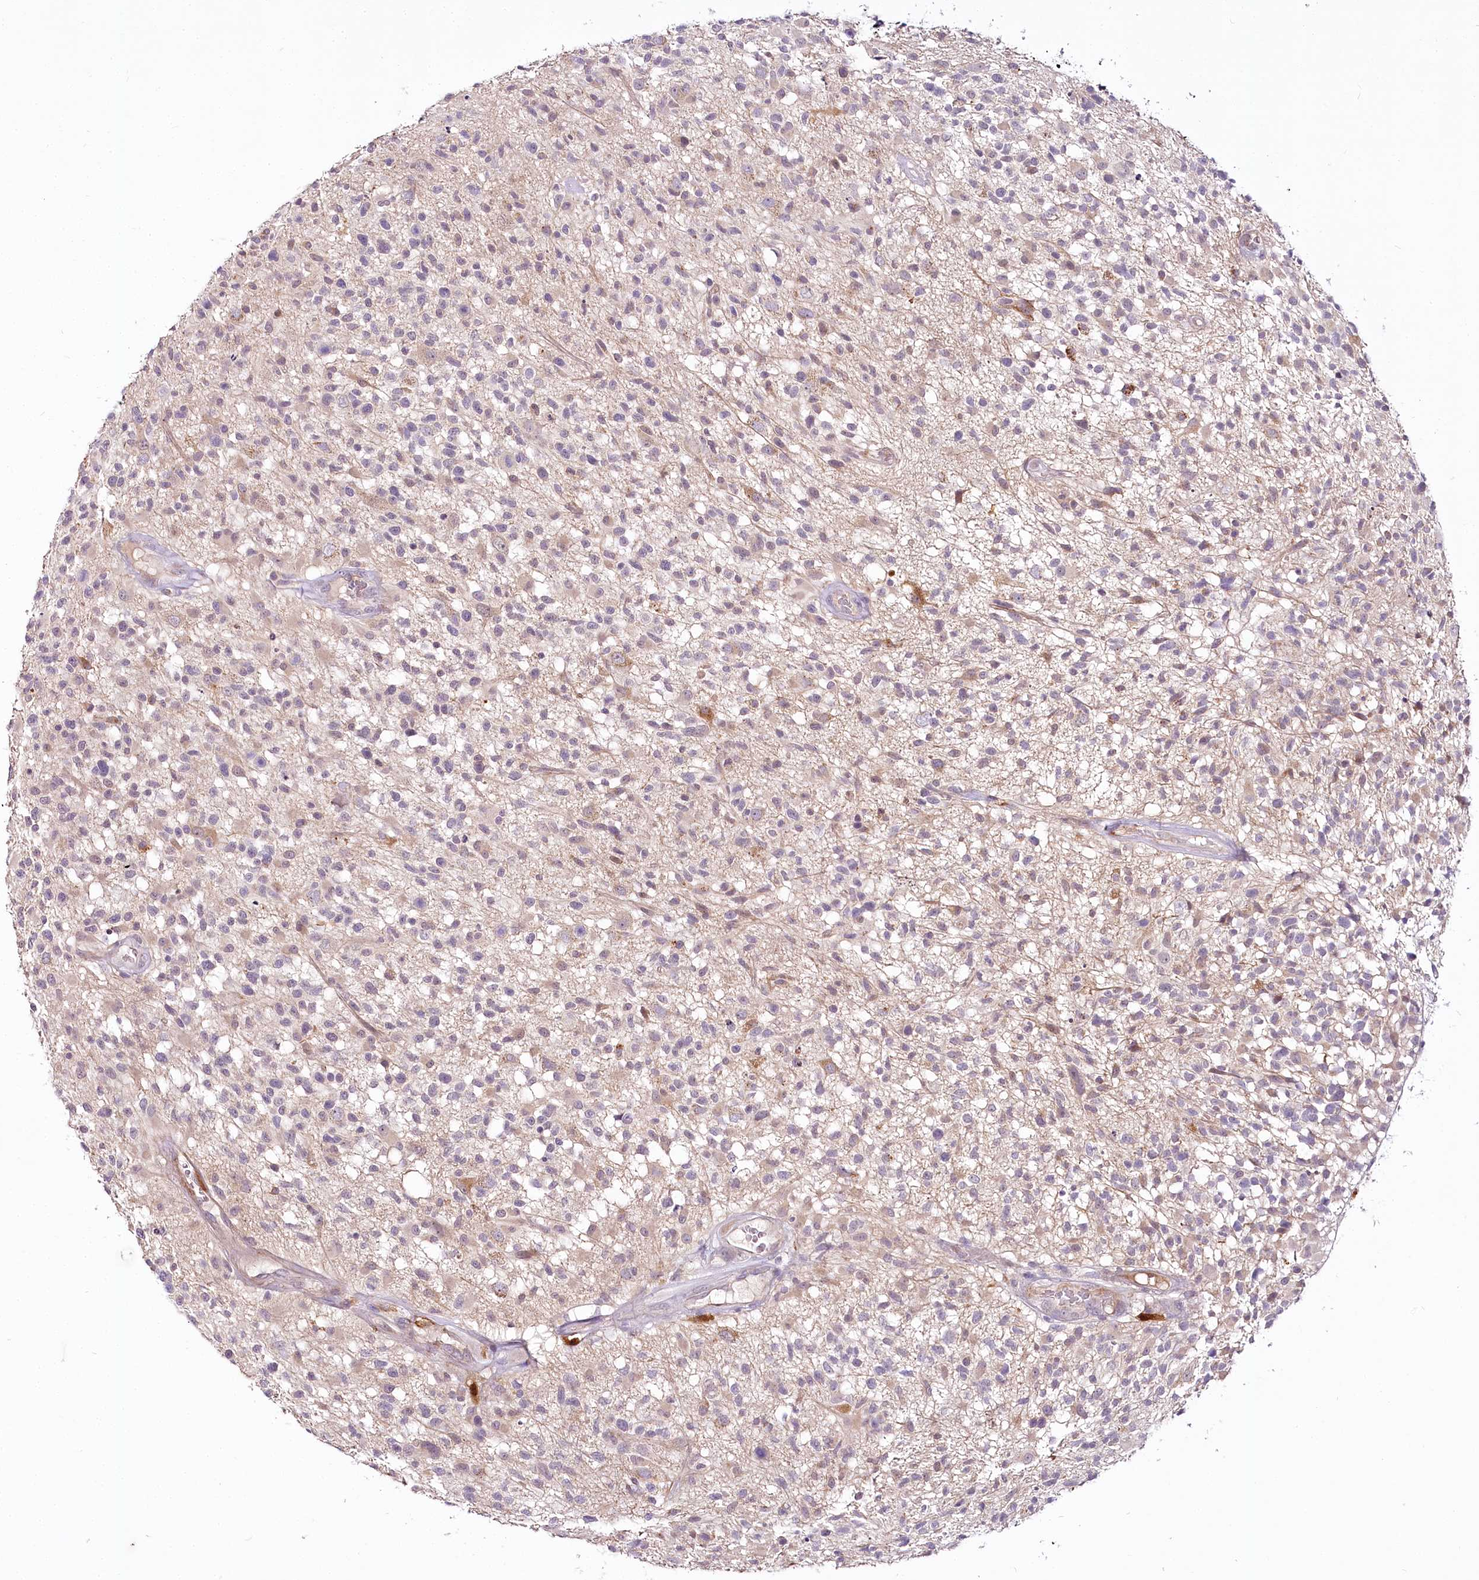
{"staining": {"intensity": "weak", "quantity": "<25%", "location": "cytoplasmic/membranous"}, "tissue": "glioma", "cell_type": "Tumor cells", "image_type": "cancer", "snomed": [{"axis": "morphology", "description": "Glioma, malignant, High grade"}, {"axis": "morphology", "description": "Glioblastoma, NOS"}, {"axis": "topography", "description": "Brain"}], "caption": "IHC histopathology image of neoplastic tissue: human malignant high-grade glioma stained with DAB displays no significant protein expression in tumor cells.", "gene": "VWA5A", "patient": {"sex": "male", "age": 60}}